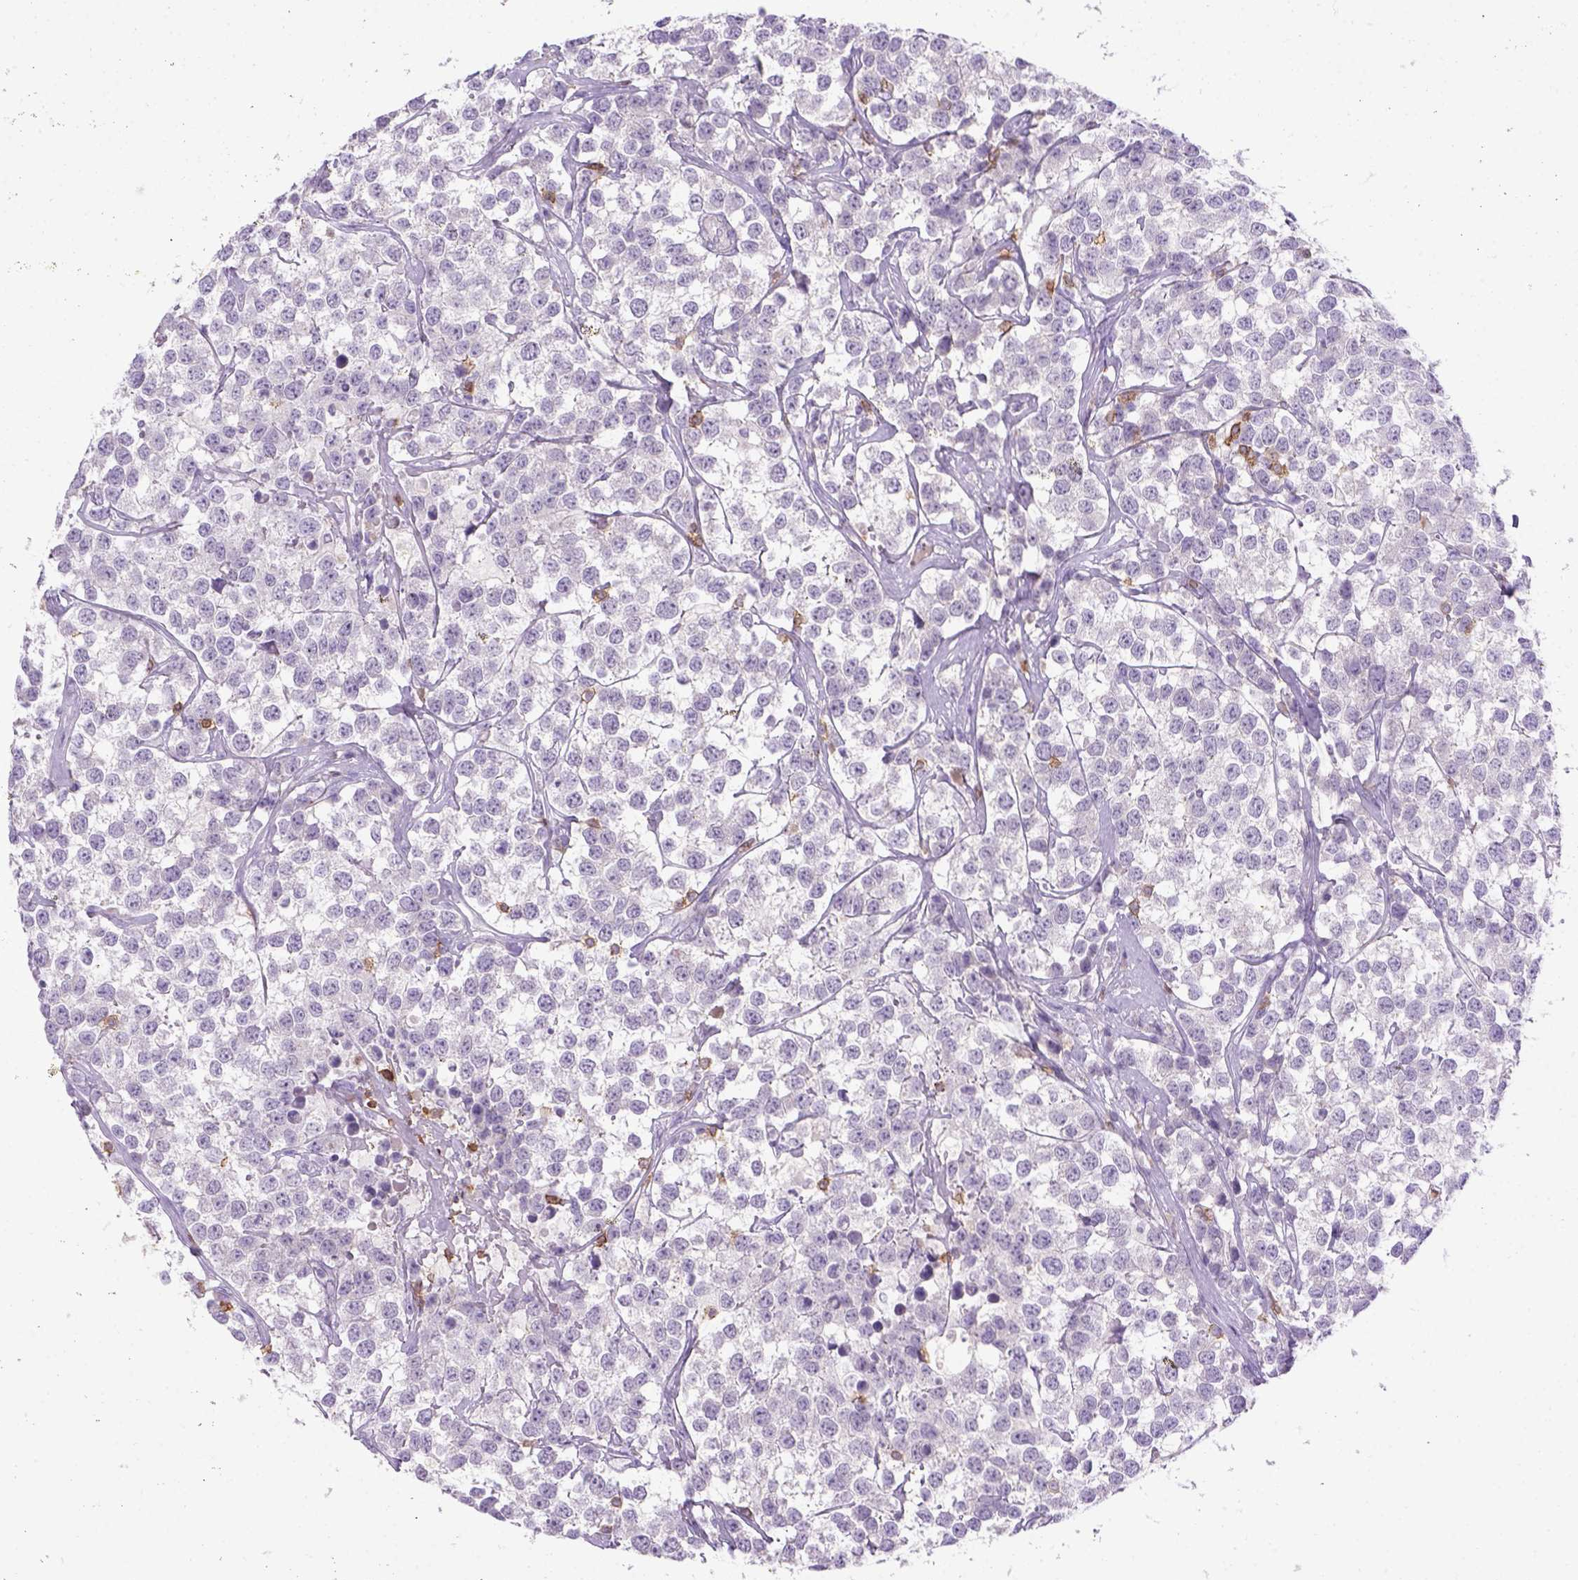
{"staining": {"intensity": "negative", "quantity": "none", "location": "none"}, "tissue": "testis cancer", "cell_type": "Tumor cells", "image_type": "cancer", "snomed": [{"axis": "morphology", "description": "Seminoma, NOS"}, {"axis": "topography", "description": "Testis"}], "caption": "This is an IHC image of human testis seminoma. There is no staining in tumor cells.", "gene": "CD3E", "patient": {"sex": "male", "age": 59}}